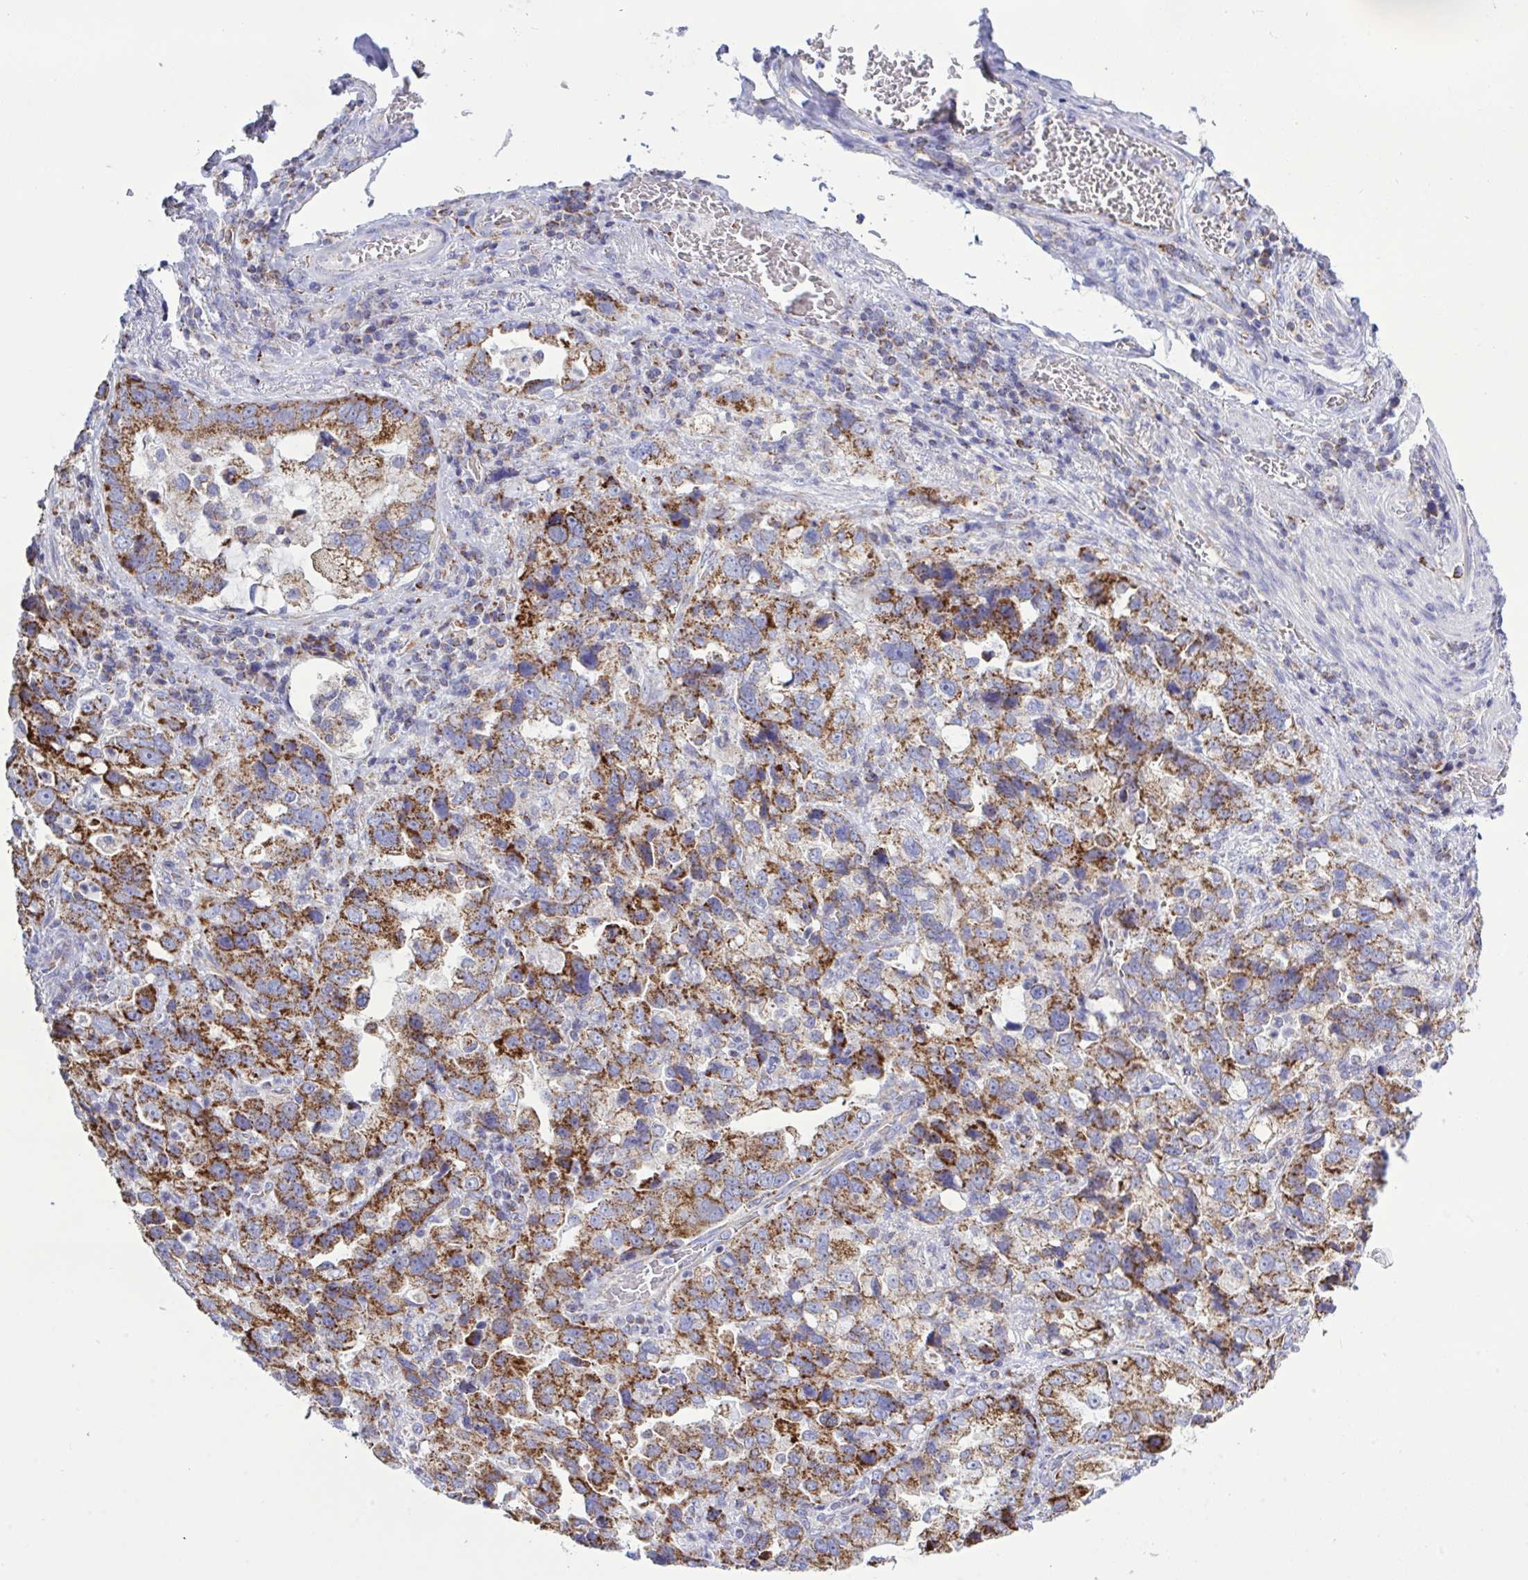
{"staining": {"intensity": "moderate", "quantity": ">75%", "location": "cytoplasmic/membranous"}, "tissue": "stomach cancer", "cell_type": "Tumor cells", "image_type": "cancer", "snomed": [{"axis": "morphology", "description": "Adenocarcinoma, NOS"}, {"axis": "topography", "description": "Stomach, upper"}], "caption": "Stomach cancer (adenocarcinoma) stained with a brown dye demonstrates moderate cytoplasmic/membranous positive staining in about >75% of tumor cells.", "gene": "HSPE1", "patient": {"sex": "female", "age": 81}}